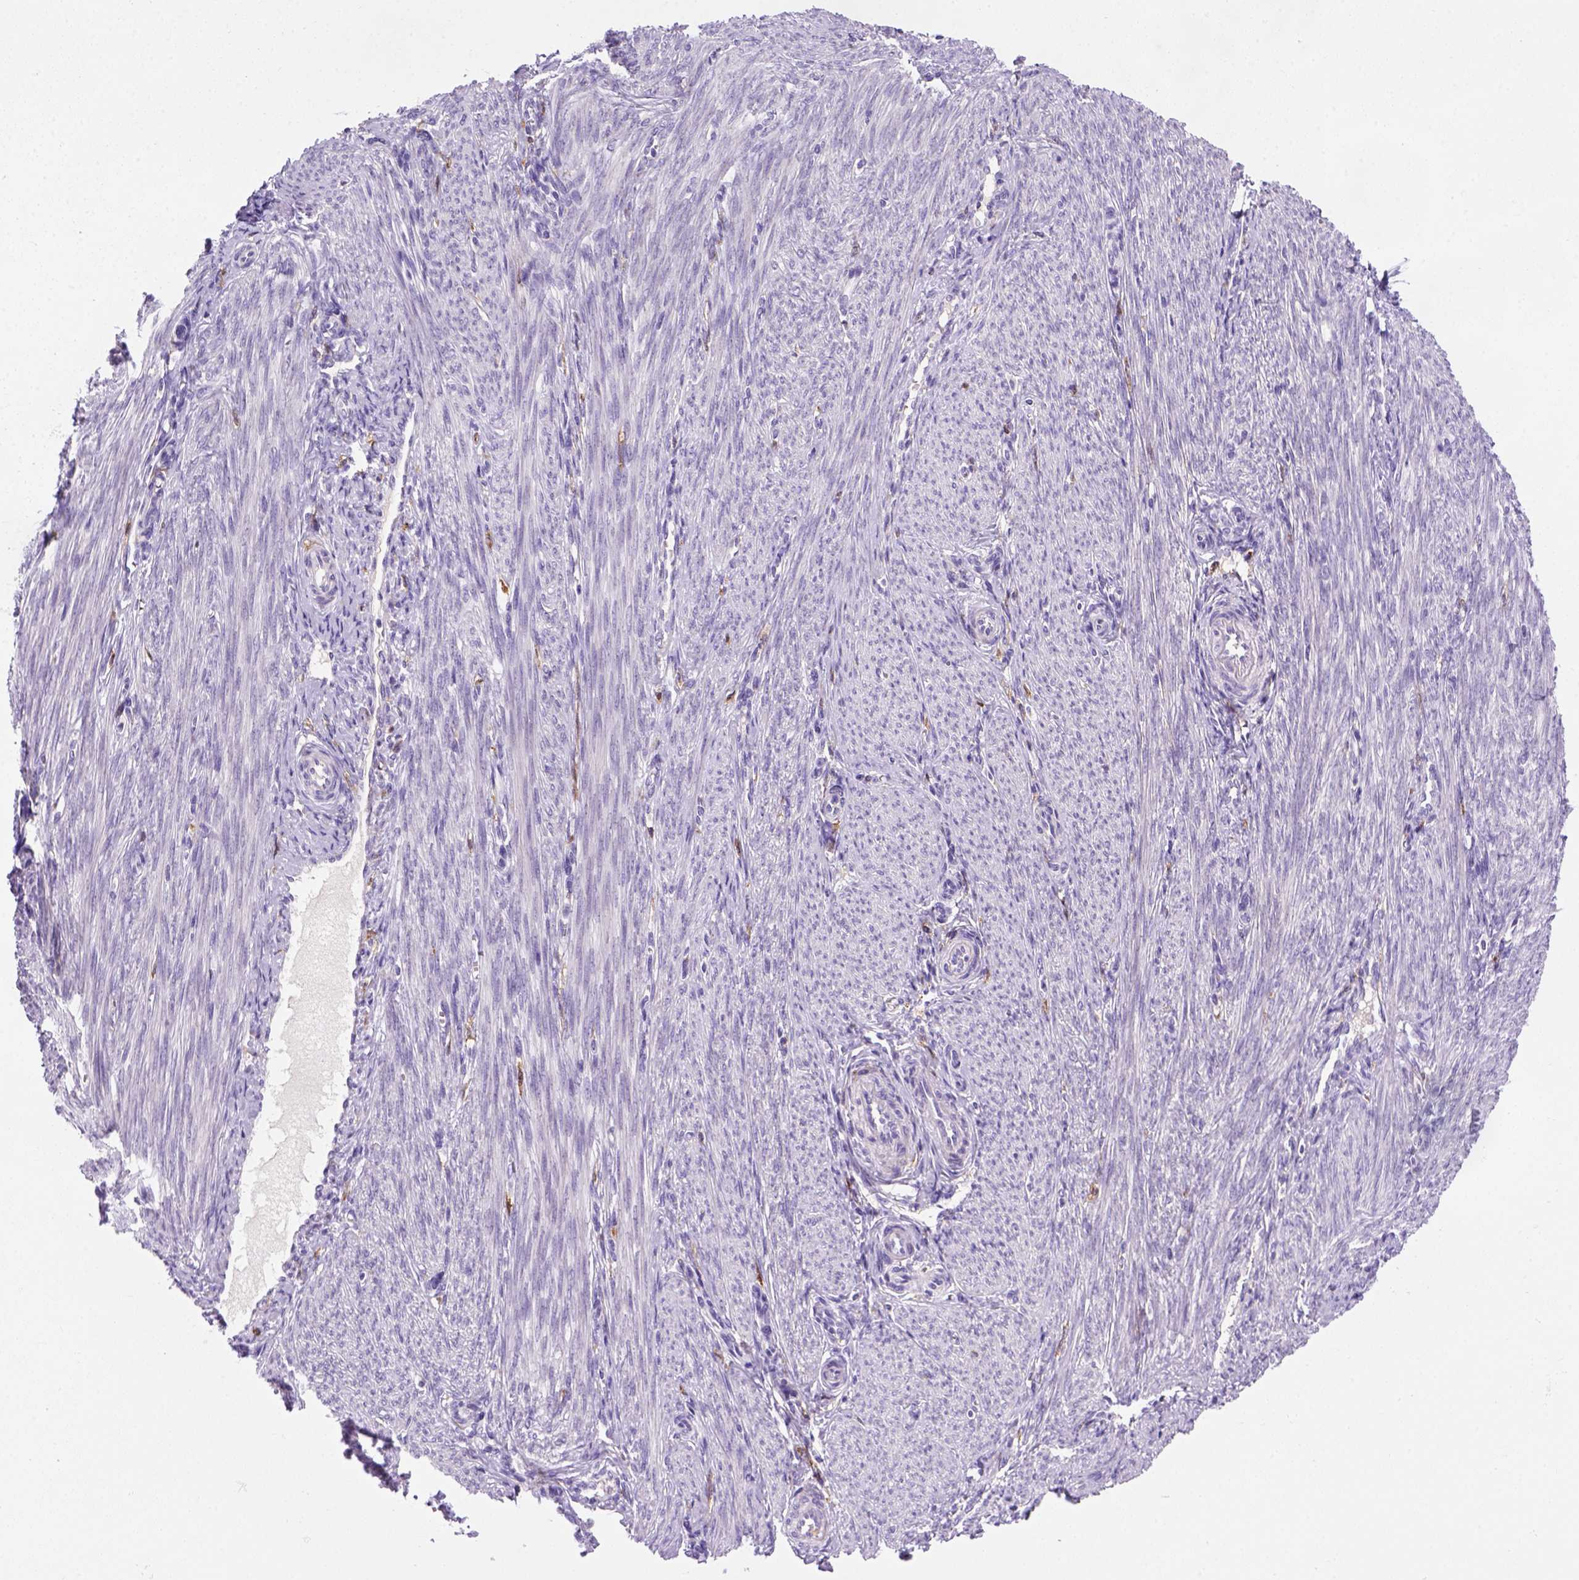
{"staining": {"intensity": "negative", "quantity": "none", "location": "none"}, "tissue": "endometrium", "cell_type": "Cells in endometrial stroma", "image_type": "normal", "snomed": [{"axis": "morphology", "description": "Normal tissue, NOS"}, {"axis": "topography", "description": "Endometrium"}], "caption": "High power microscopy photomicrograph of an IHC micrograph of normal endometrium, revealing no significant positivity in cells in endometrial stroma.", "gene": "CD14", "patient": {"sex": "female", "age": 39}}